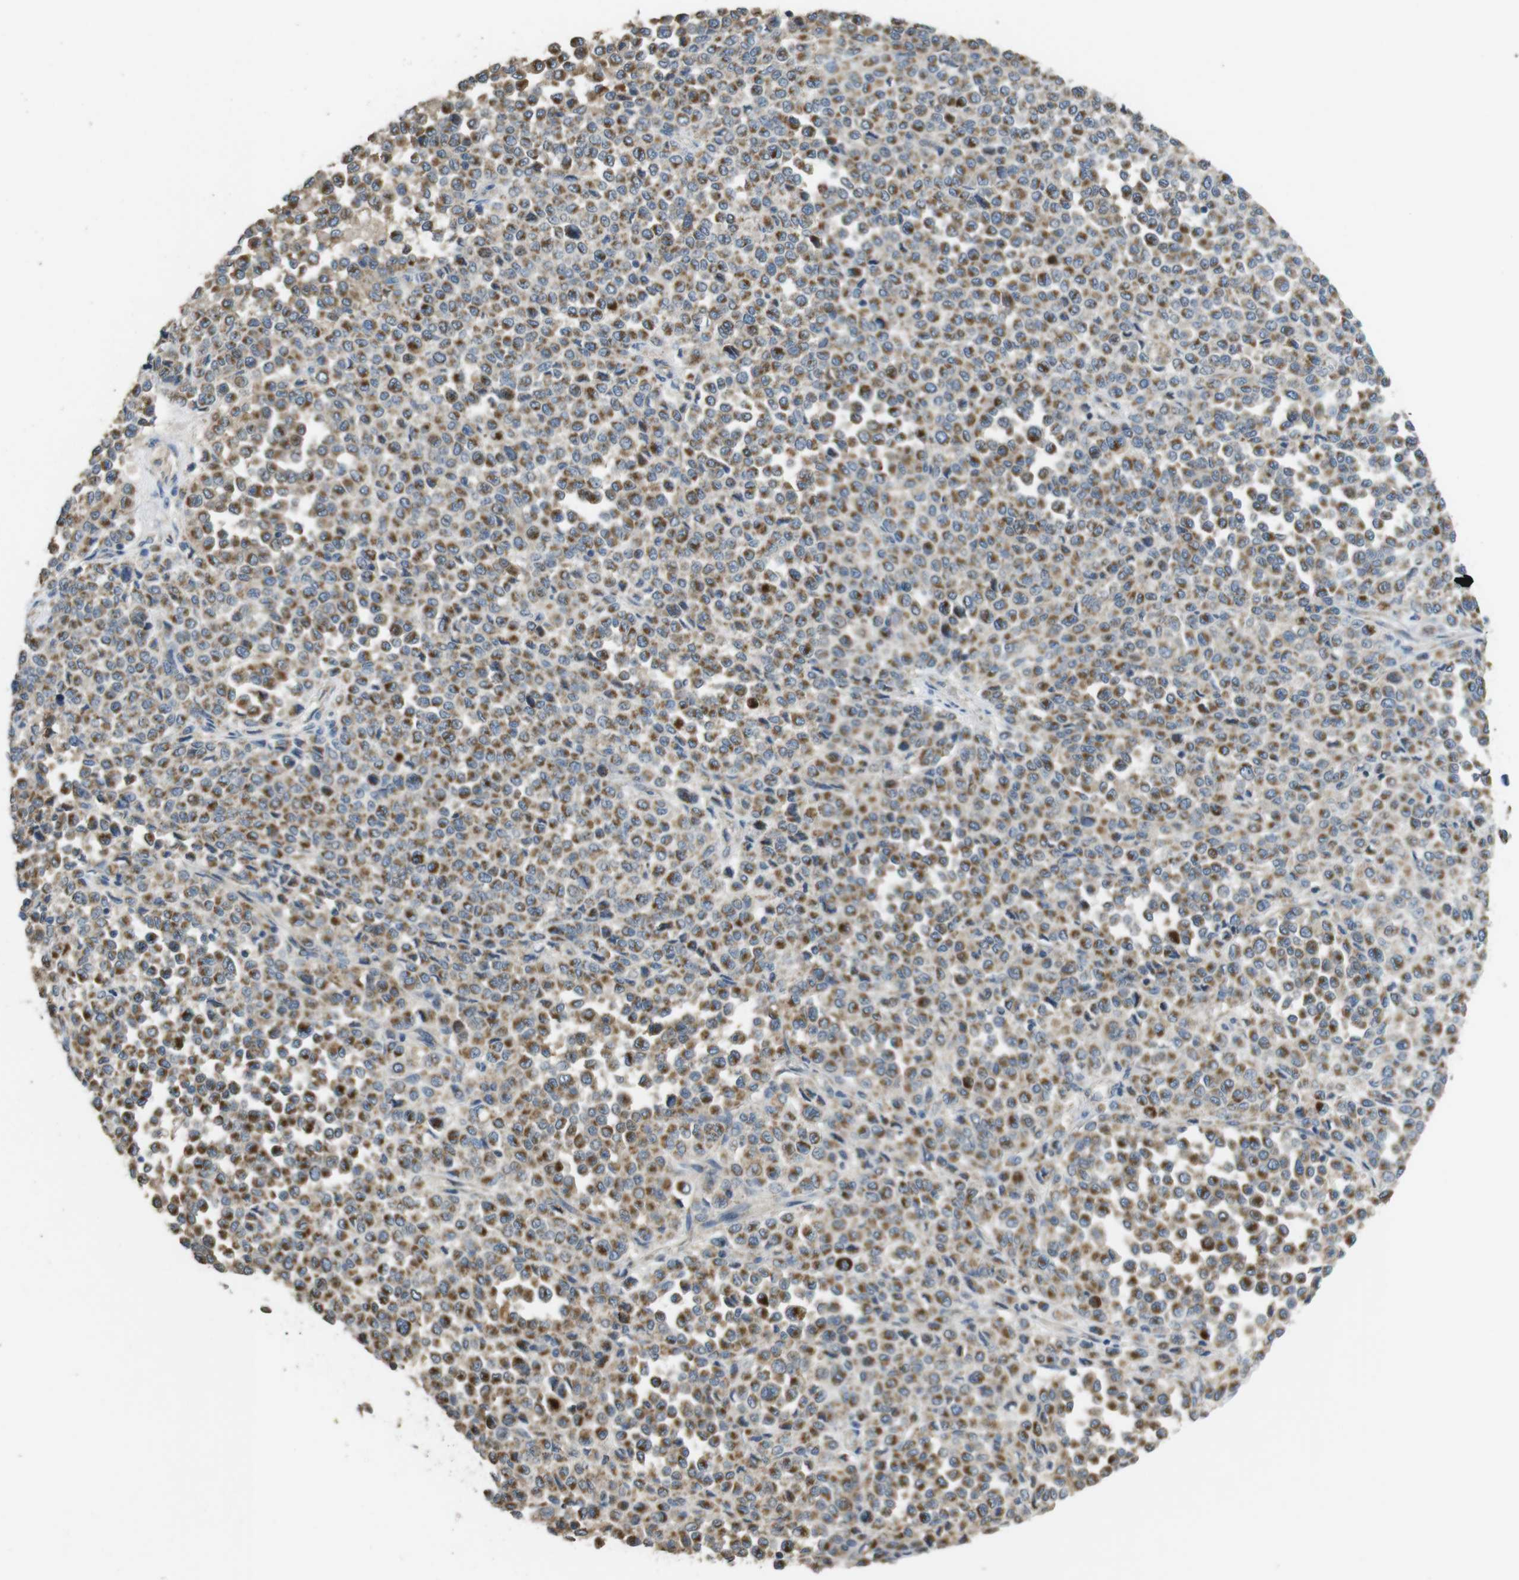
{"staining": {"intensity": "moderate", "quantity": ">75%", "location": "cytoplasmic/membranous"}, "tissue": "melanoma", "cell_type": "Tumor cells", "image_type": "cancer", "snomed": [{"axis": "morphology", "description": "Malignant melanoma, Metastatic site"}, {"axis": "topography", "description": "Pancreas"}], "caption": "A photomicrograph of human melanoma stained for a protein exhibits moderate cytoplasmic/membranous brown staining in tumor cells. The protein of interest is stained brown, and the nuclei are stained in blue (DAB IHC with brightfield microscopy, high magnification).", "gene": "CALHM2", "patient": {"sex": "female", "age": 30}}